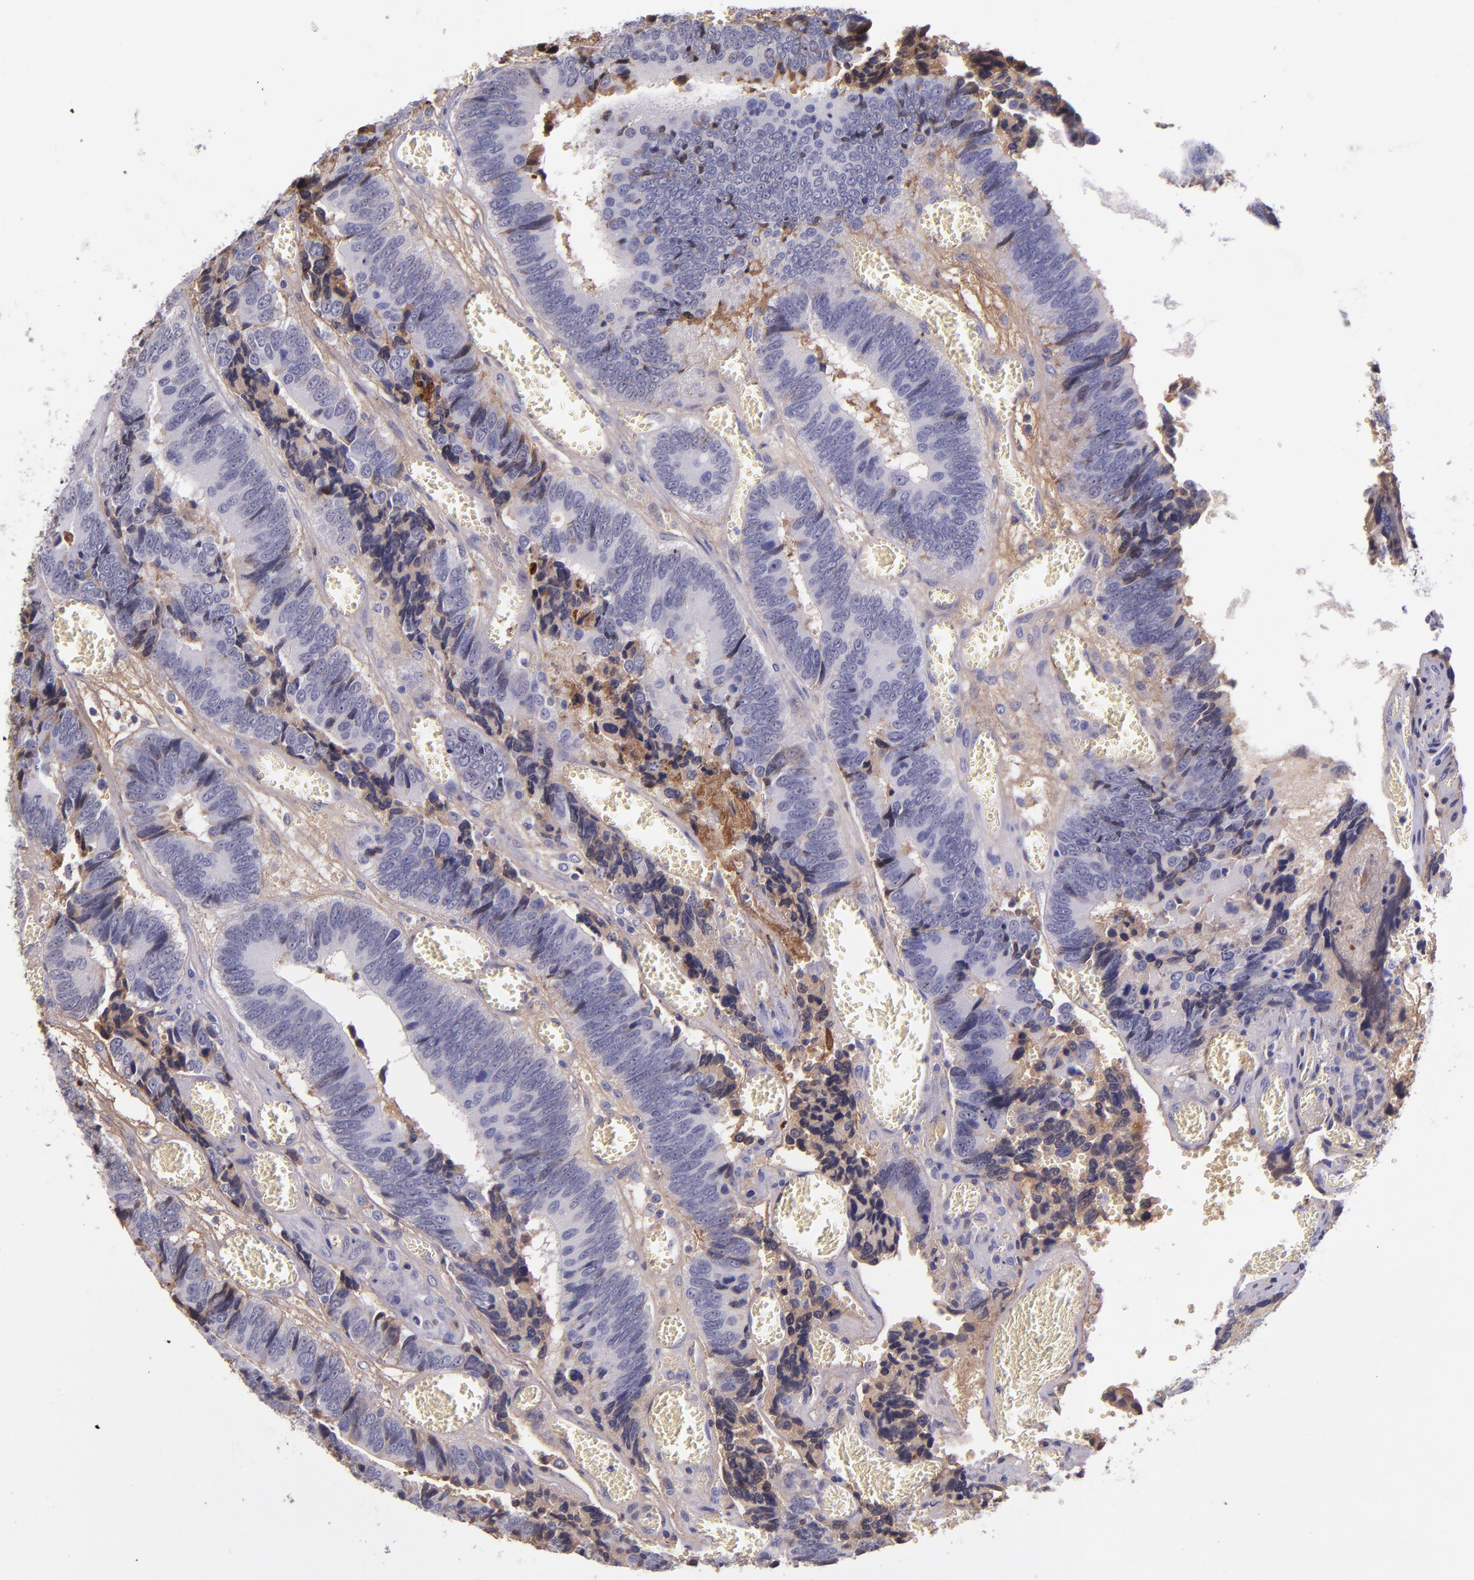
{"staining": {"intensity": "negative", "quantity": "none", "location": "none"}, "tissue": "colorectal cancer", "cell_type": "Tumor cells", "image_type": "cancer", "snomed": [{"axis": "morphology", "description": "Adenocarcinoma, NOS"}, {"axis": "topography", "description": "Colon"}], "caption": "IHC photomicrograph of colorectal cancer stained for a protein (brown), which demonstrates no staining in tumor cells.", "gene": "KNG1", "patient": {"sex": "male", "age": 72}}